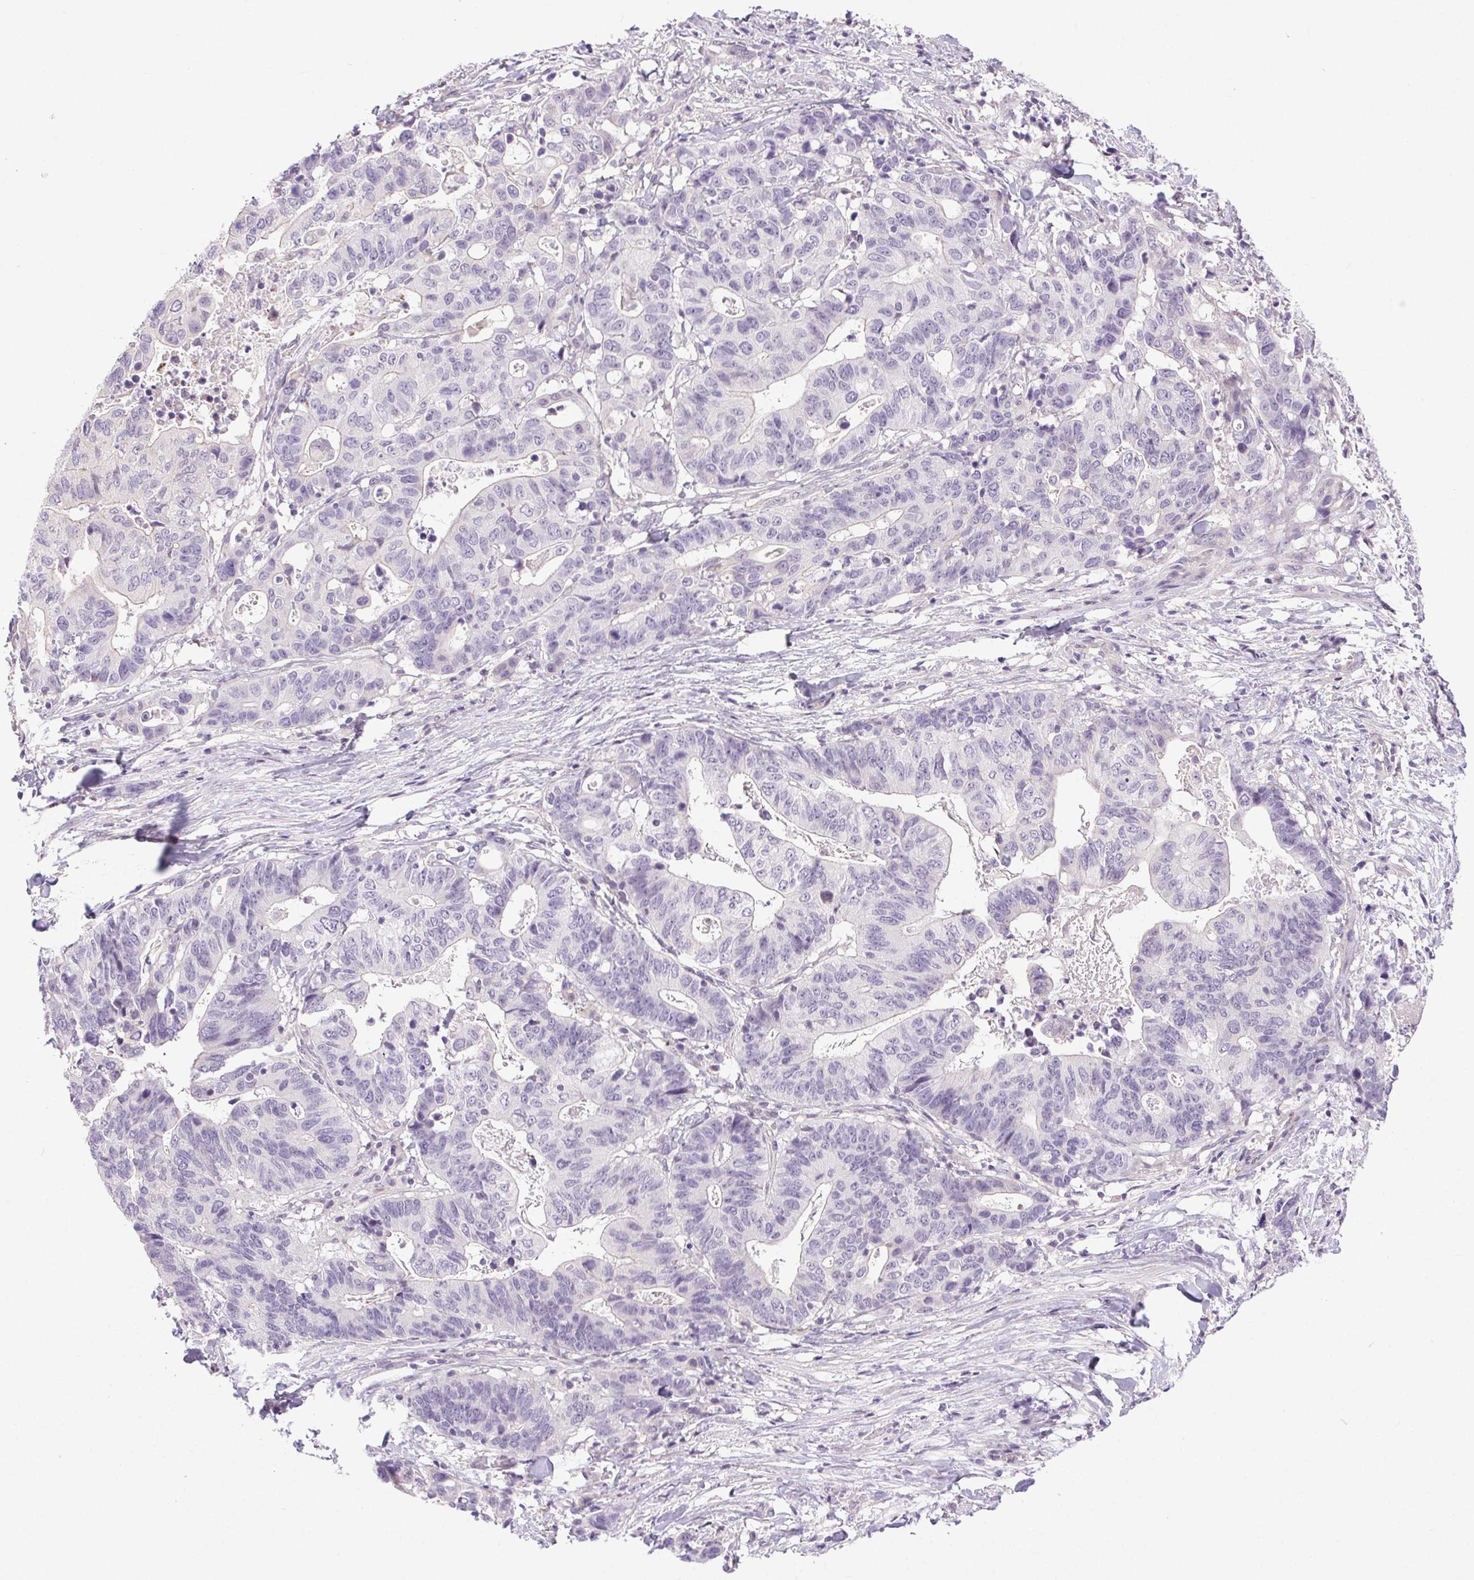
{"staining": {"intensity": "negative", "quantity": "none", "location": "none"}, "tissue": "stomach cancer", "cell_type": "Tumor cells", "image_type": "cancer", "snomed": [{"axis": "morphology", "description": "Adenocarcinoma, NOS"}, {"axis": "topography", "description": "Stomach, upper"}], "caption": "This is a photomicrograph of immunohistochemistry (IHC) staining of stomach adenocarcinoma, which shows no expression in tumor cells. Nuclei are stained in blue.", "gene": "SYT11", "patient": {"sex": "female", "age": 67}}